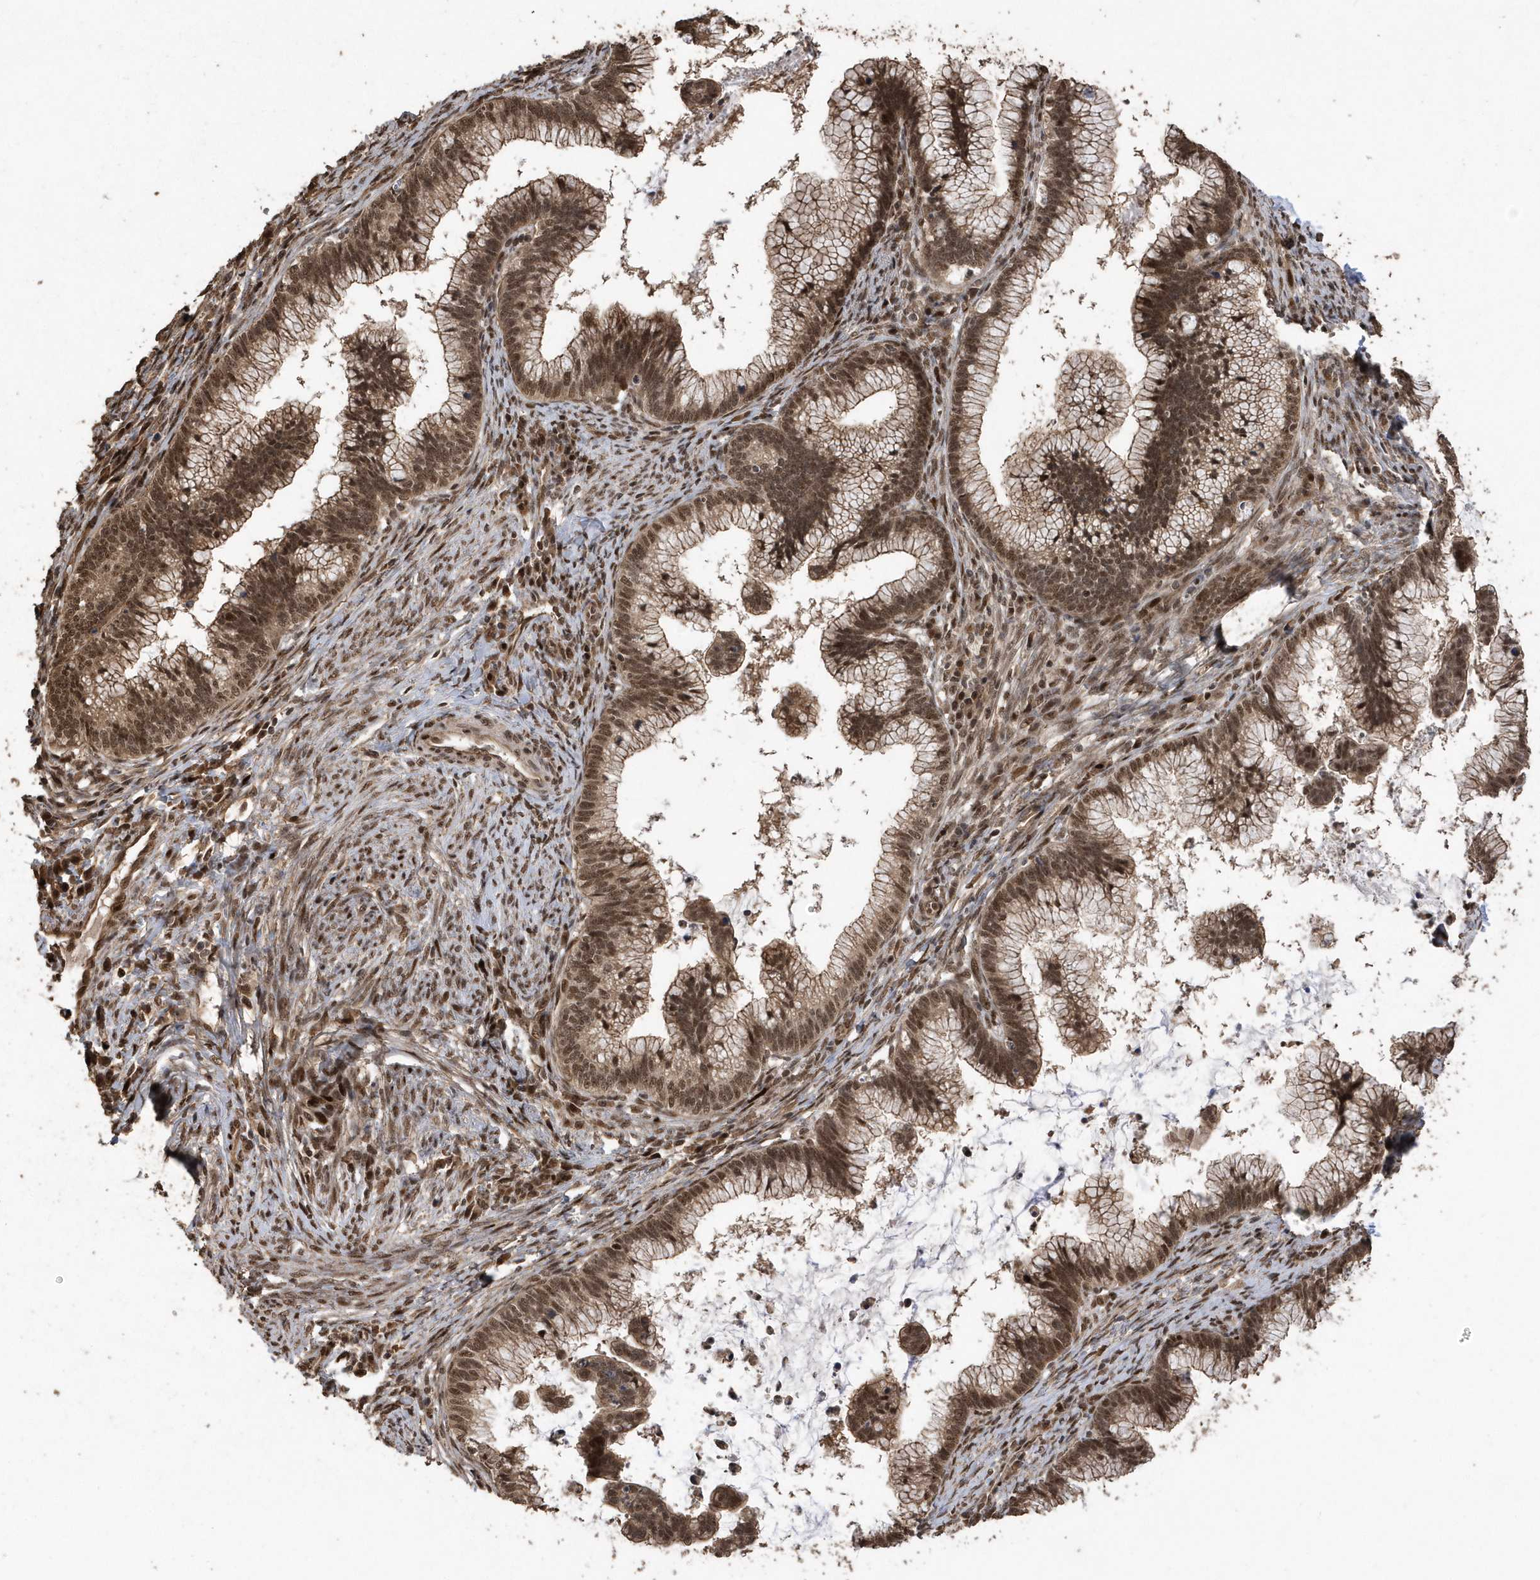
{"staining": {"intensity": "moderate", "quantity": ">75%", "location": "cytoplasmic/membranous,nuclear"}, "tissue": "cervical cancer", "cell_type": "Tumor cells", "image_type": "cancer", "snomed": [{"axis": "morphology", "description": "Adenocarcinoma, NOS"}, {"axis": "topography", "description": "Cervix"}], "caption": "There is medium levels of moderate cytoplasmic/membranous and nuclear expression in tumor cells of adenocarcinoma (cervical), as demonstrated by immunohistochemical staining (brown color).", "gene": "INTS12", "patient": {"sex": "female", "age": 36}}